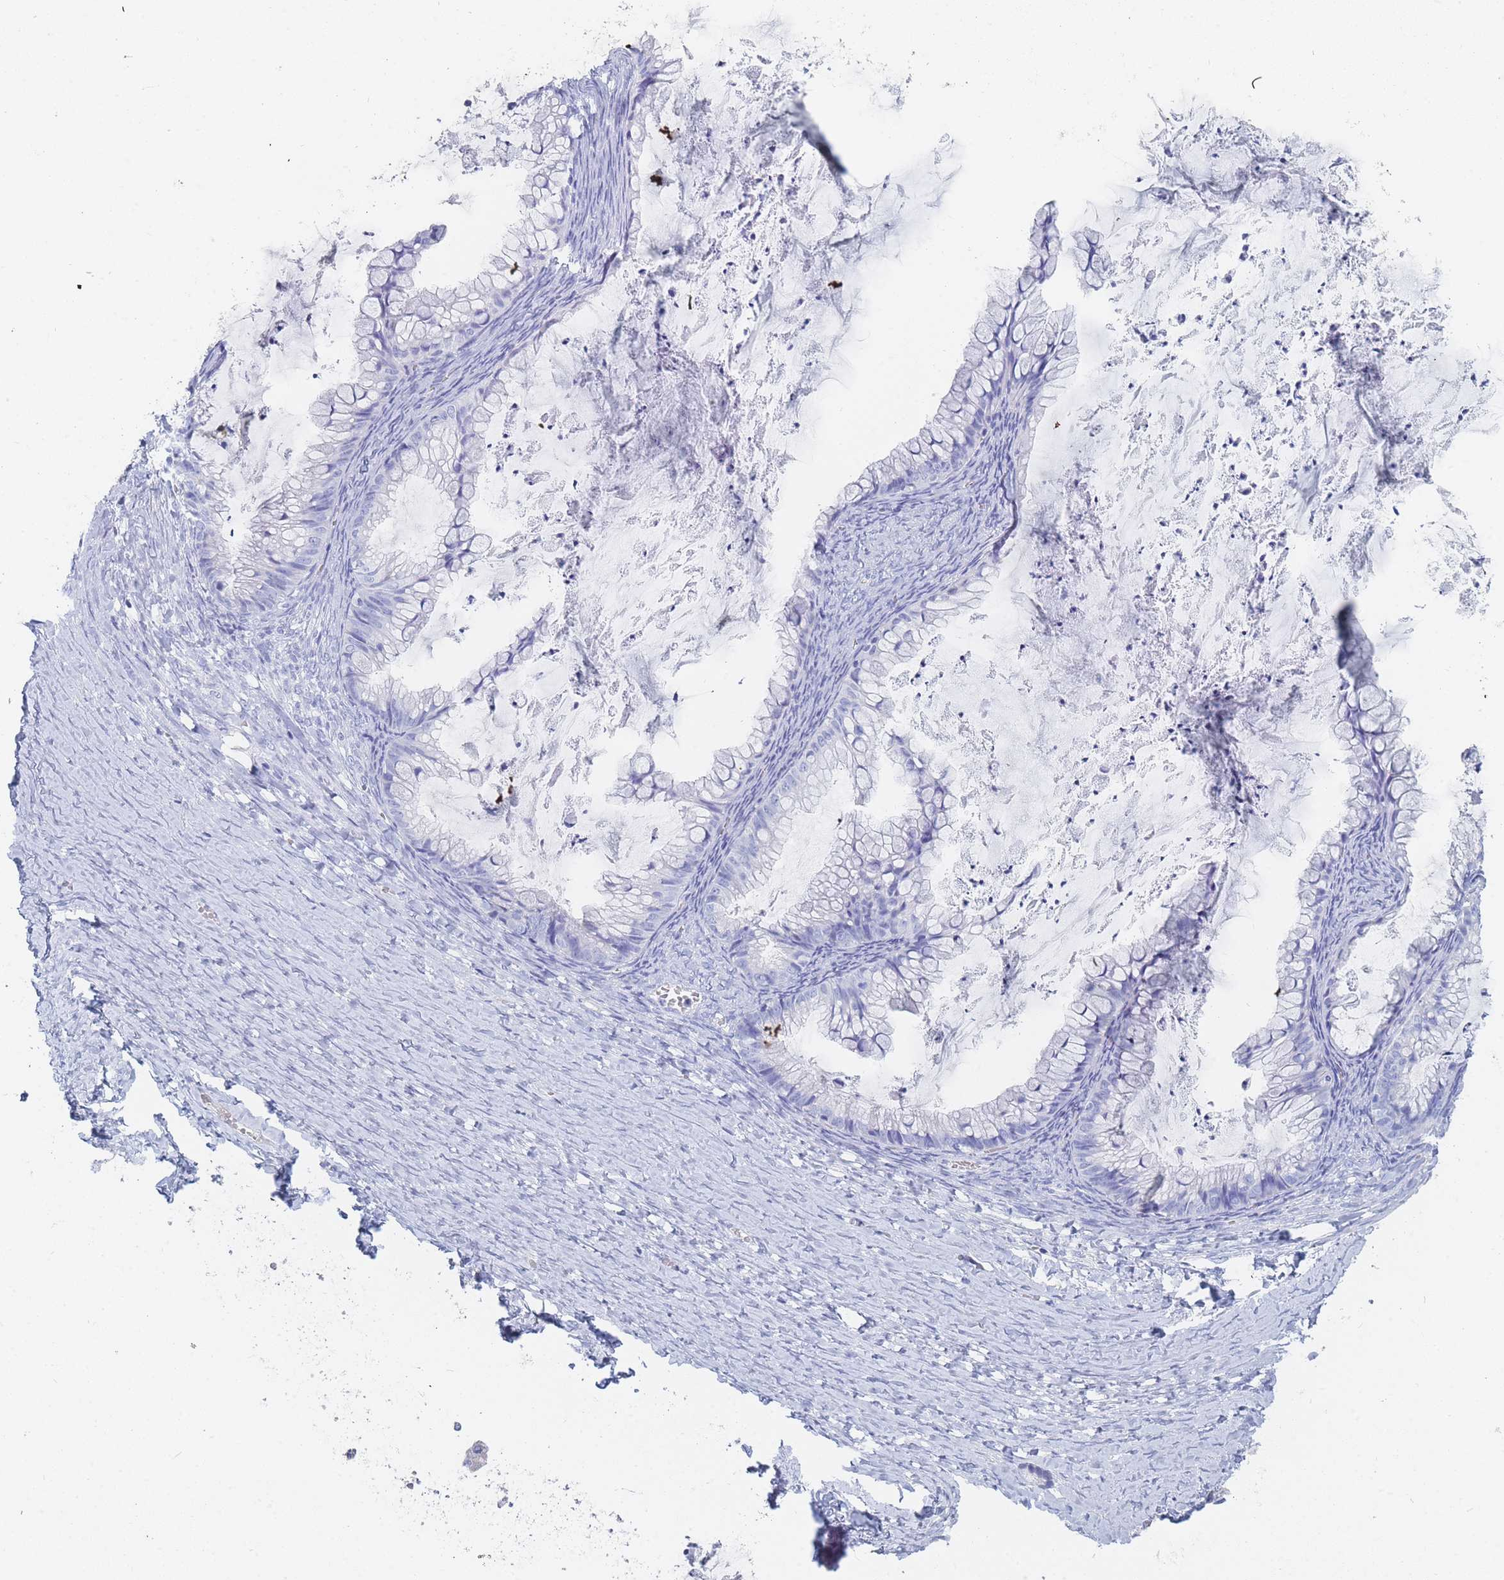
{"staining": {"intensity": "negative", "quantity": "none", "location": "none"}, "tissue": "ovarian cancer", "cell_type": "Tumor cells", "image_type": "cancer", "snomed": [{"axis": "morphology", "description": "Cystadenocarcinoma, mucinous, NOS"}, {"axis": "topography", "description": "Ovary"}], "caption": "Immunohistochemistry (IHC) photomicrograph of neoplastic tissue: human ovarian cancer stained with DAB (3,3'-diaminobenzidine) exhibits no significant protein positivity in tumor cells.", "gene": "SLC25A35", "patient": {"sex": "female", "age": 35}}